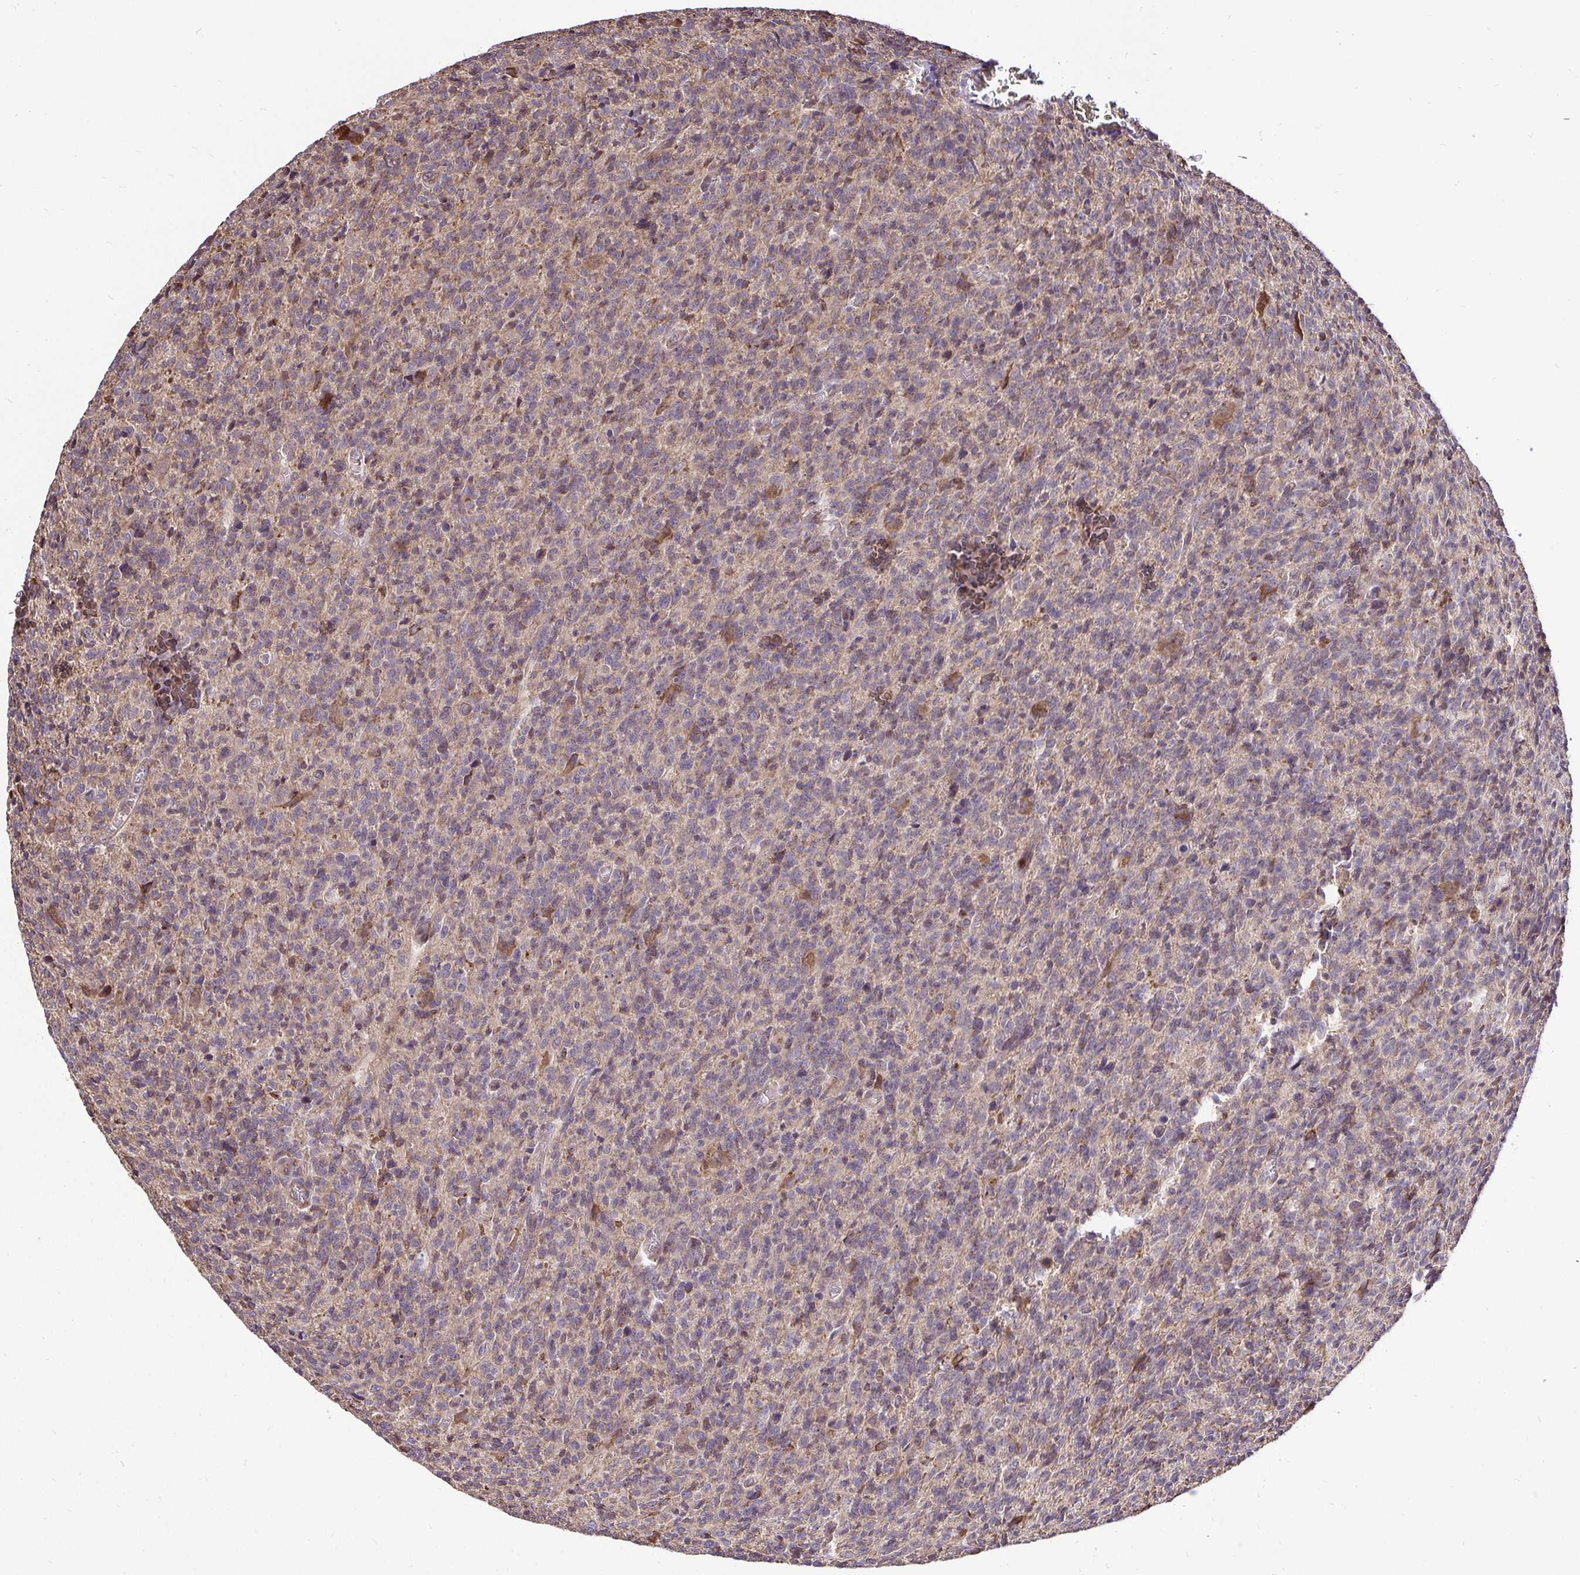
{"staining": {"intensity": "weak", "quantity": "<25%", "location": "cytoplasmic/membranous"}, "tissue": "glioma", "cell_type": "Tumor cells", "image_type": "cancer", "snomed": [{"axis": "morphology", "description": "Glioma, malignant, High grade"}, {"axis": "topography", "description": "Brain"}], "caption": "An immunohistochemistry (IHC) histopathology image of glioma is shown. There is no staining in tumor cells of glioma. (DAB immunohistochemistry with hematoxylin counter stain).", "gene": "CCDC122", "patient": {"sex": "male", "age": 76}}